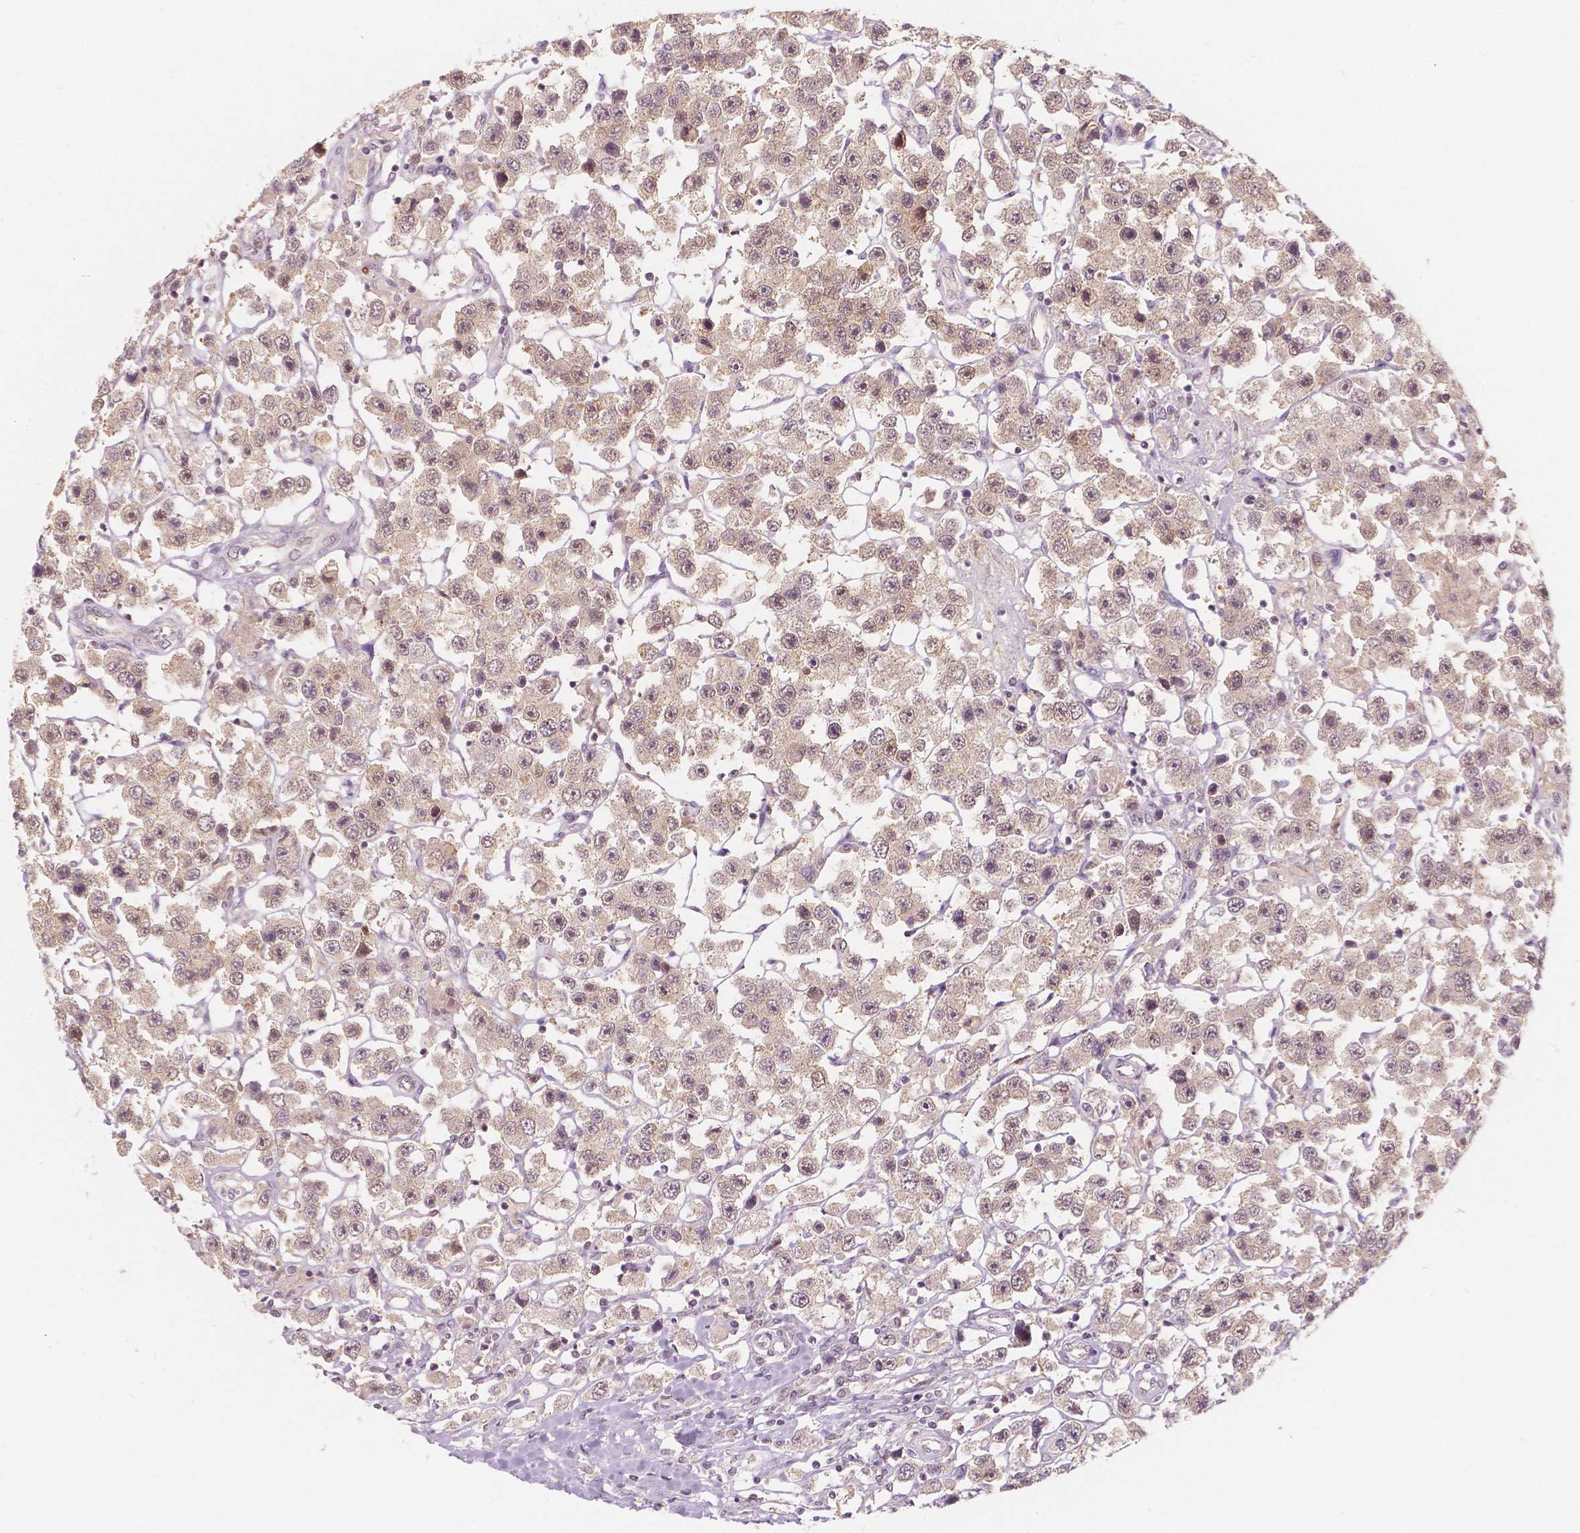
{"staining": {"intensity": "weak", "quantity": ">75%", "location": "cytoplasmic/membranous,nuclear"}, "tissue": "testis cancer", "cell_type": "Tumor cells", "image_type": "cancer", "snomed": [{"axis": "morphology", "description": "Seminoma, NOS"}, {"axis": "topography", "description": "Testis"}], "caption": "An IHC photomicrograph of tumor tissue is shown. Protein staining in brown highlights weak cytoplasmic/membranous and nuclear positivity in seminoma (testis) within tumor cells.", "gene": "NAPRT", "patient": {"sex": "male", "age": 45}}